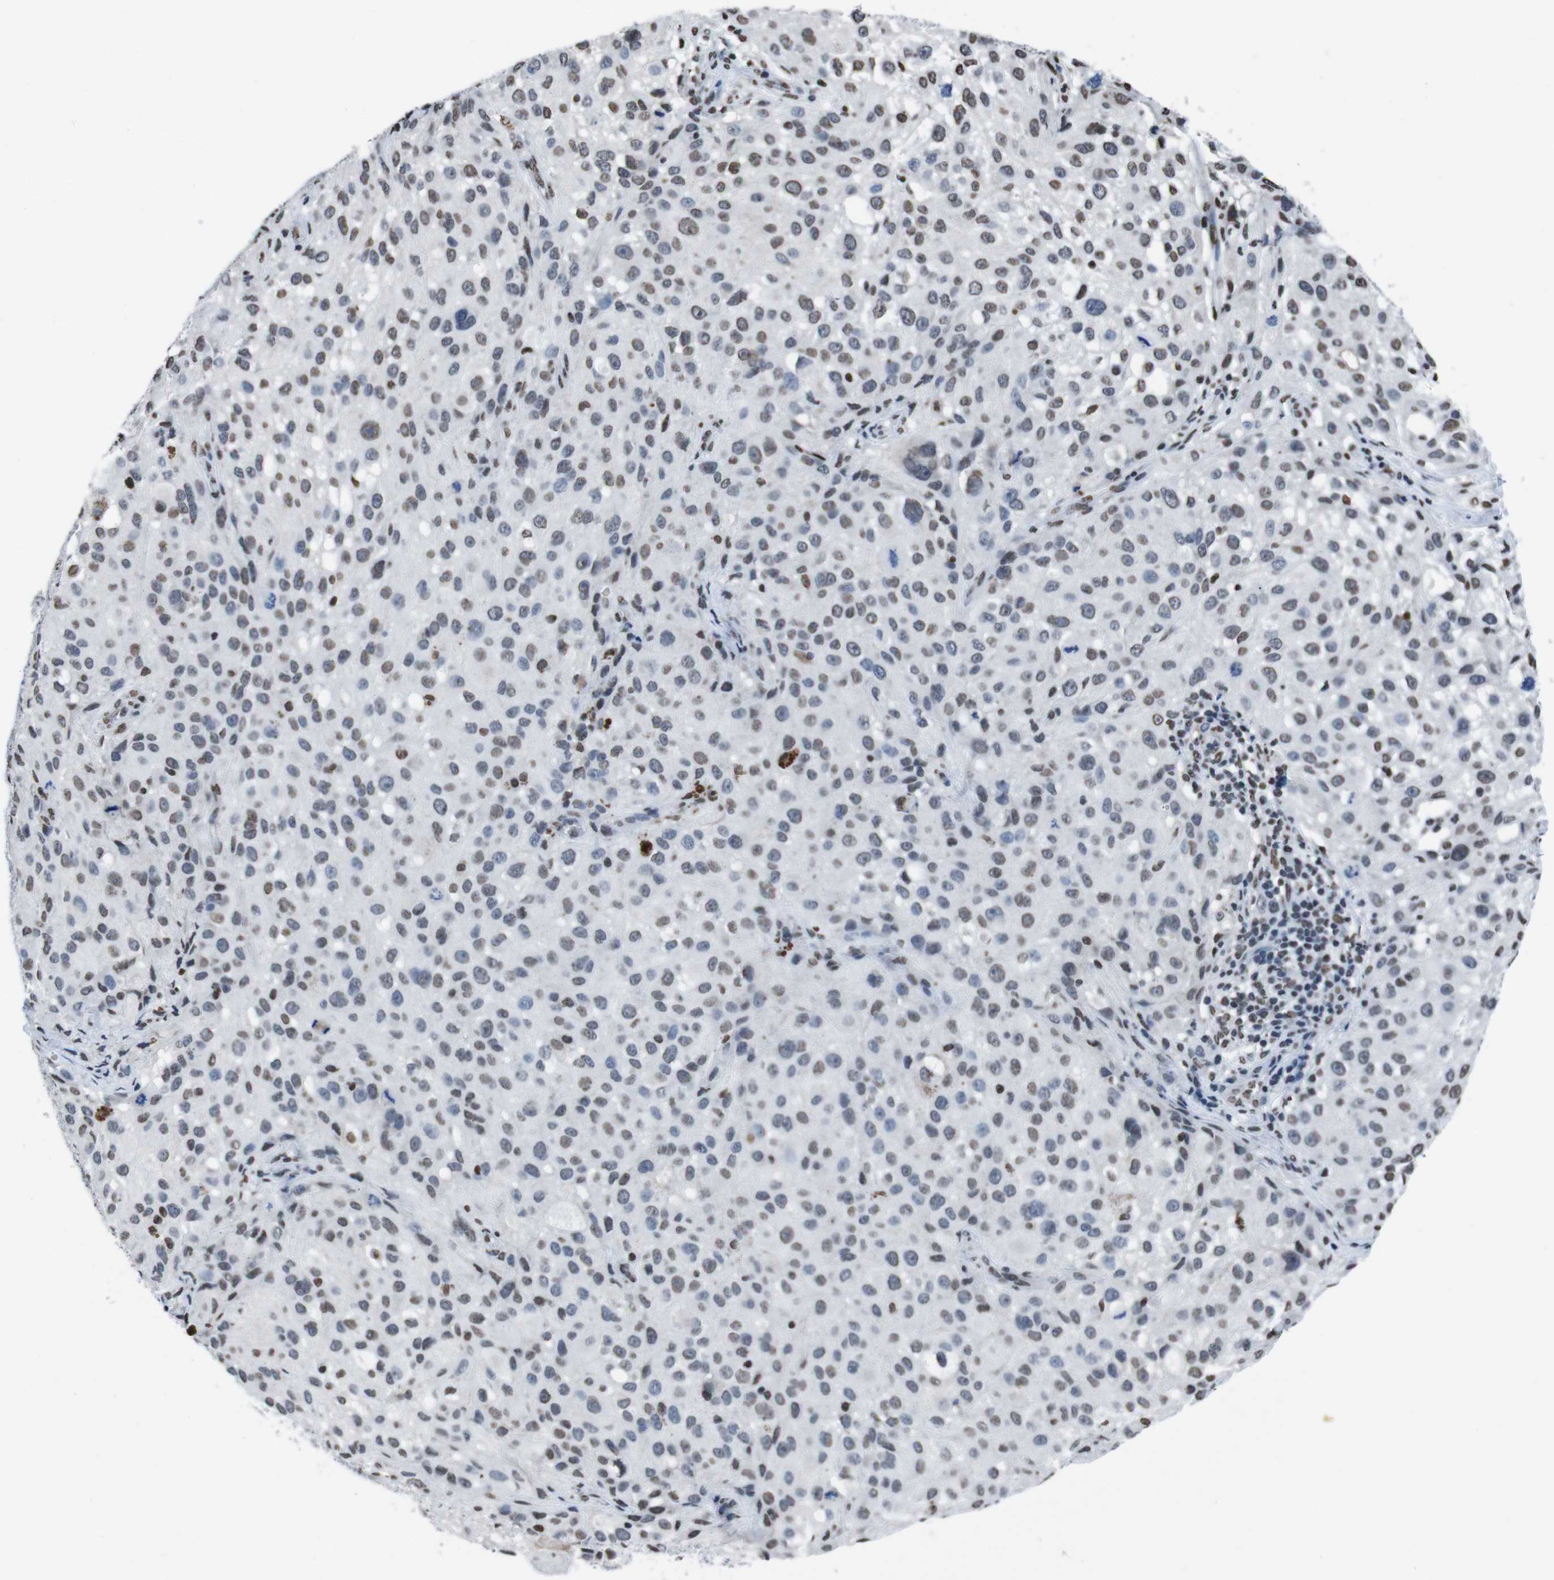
{"staining": {"intensity": "weak", "quantity": "25%-75%", "location": "nuclear"}, "tissue": "melanoma", "cell_type": "Tumor cells", "image_type": "cancer", "snomed": [{"axis": "morphology", "description": "Necrosis, NOS"}, {"axis": "morphology", "description": "Malignant melanoma, NOS"}, {"axis": "topography", "description": "Skin"}], "caption": "Immunohistochemistry (IHC) micrograph of human melanoma stained for a protein (brown), which demonstrates low levels of weak nuclear staining in approximately 25%-75% of tumor cells.", "gene": "PIP4P2", "patient": {"sex": "female", "age": 87}}